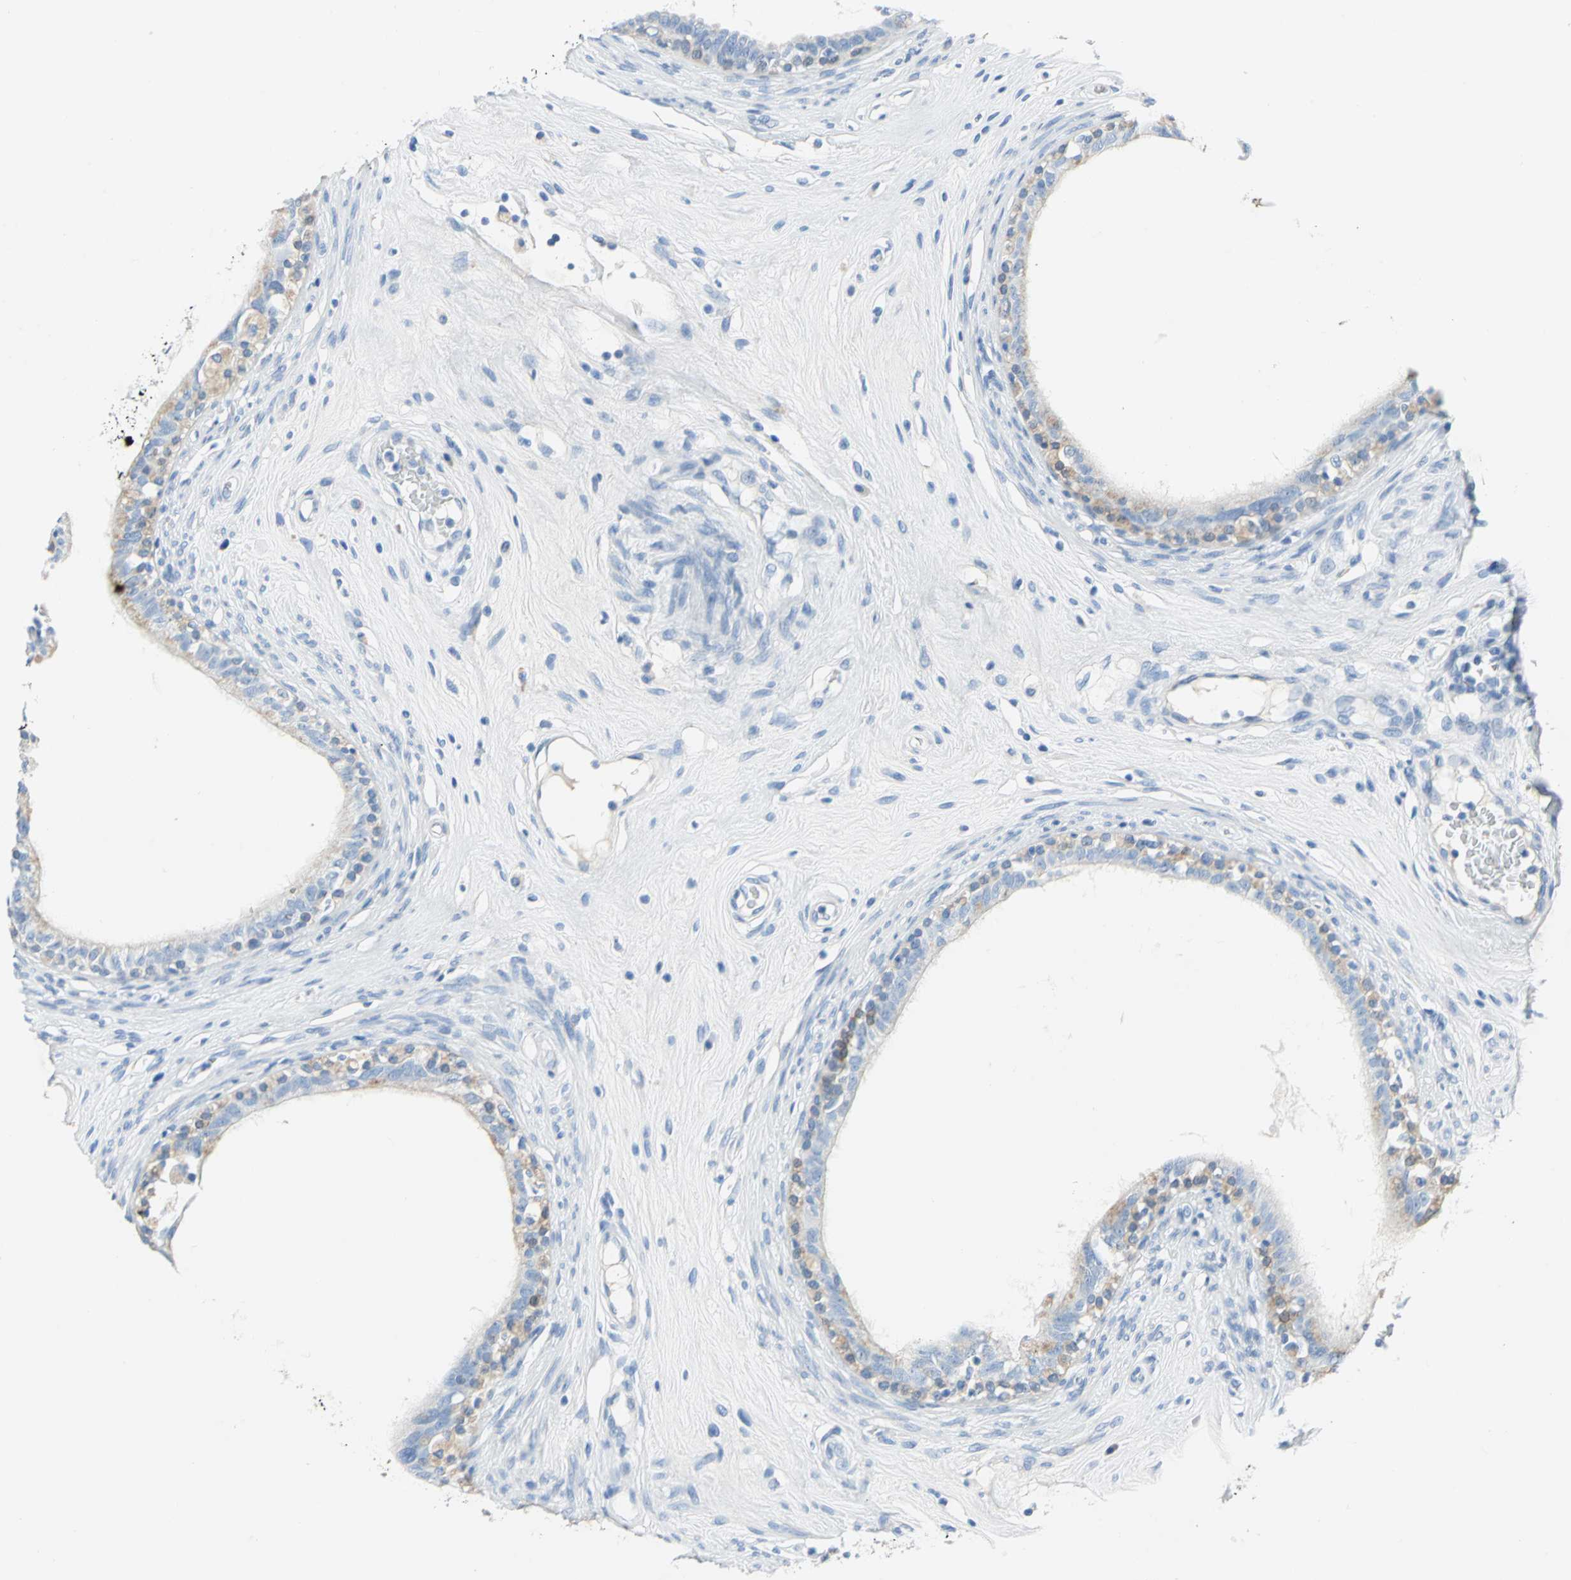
{"staining": {"intensity": "weak", "quantity": "<25%", "location": "cytoplasmic/membranous"}, "tissue": "epididymis", "cell_type": "Glandular cells", "image_type": "normal", "snomed": [{"axis": "morphology", "description": "Normal tissue, NOS"}, {"axis": "morphology", "description": "Inflammation, NOS"}, {"axis": "topography", "description": "Epididymis"}], "caption": "DAB (3,3'-diaminobenzidine) immunohistochemical staining of normal epididymis displays no significant positivity in glandular cells.", "gene": "SFN", "patient": {"sex": "male", "age": 84}}